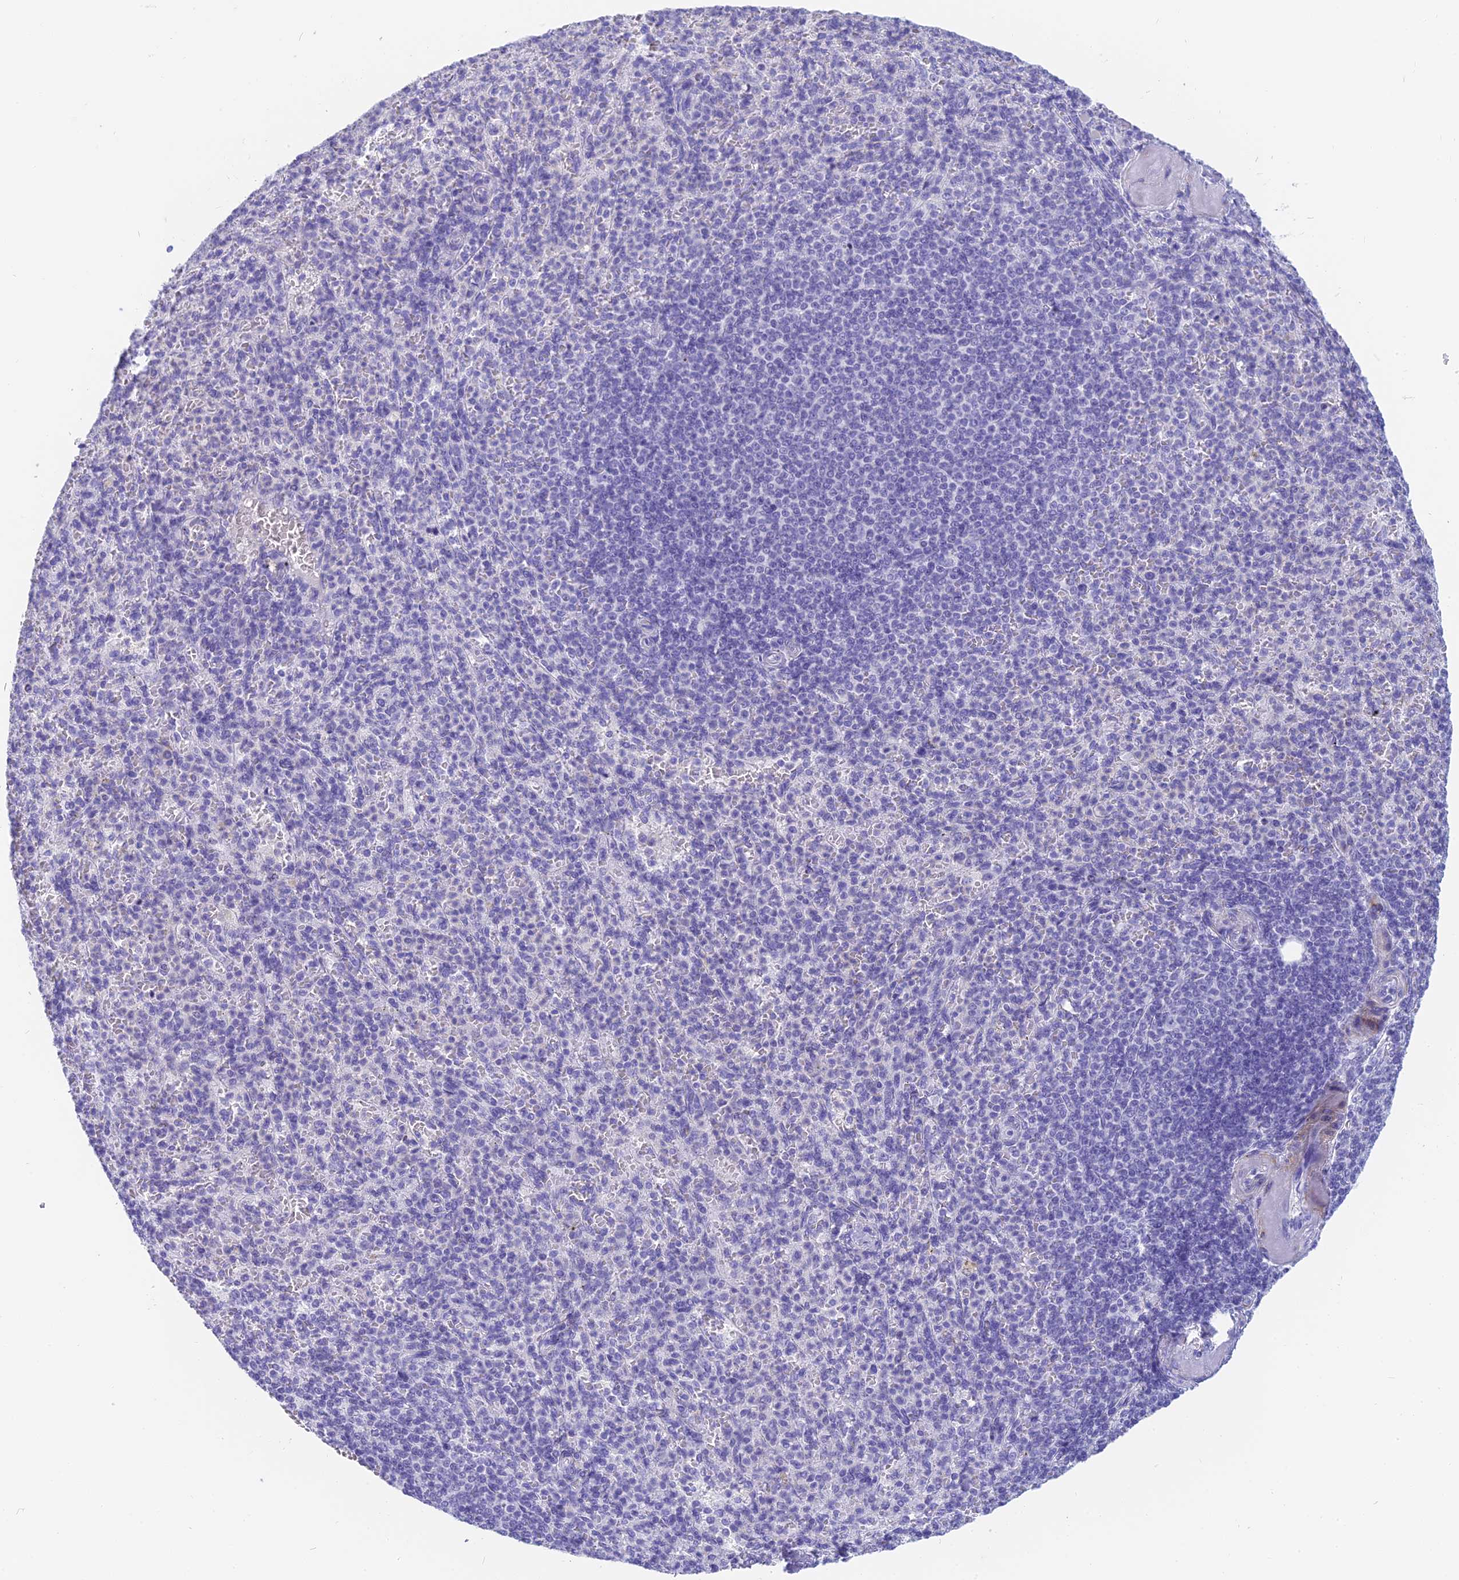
{"staining": {"intensity": "negative", "quantity": "none", "location": "none"}, "tissue": "spleen", "cell_type": "Cells in red pulp", "image_type": "normal", "snomed": [{"axis": "morphology", "description": "Normal tissue, NOS"}, {"axis": "topography", "description": "Spleen"}], "caption": "This is a photomicrograph of immunohistochemistry staining of benign spleen, which shows no positivity in cells in red pulp. (DAB IHC with hematoxylin counter stain).", "gene": "SLC36A2", "patient": {"sex": "female", "age": 74}}